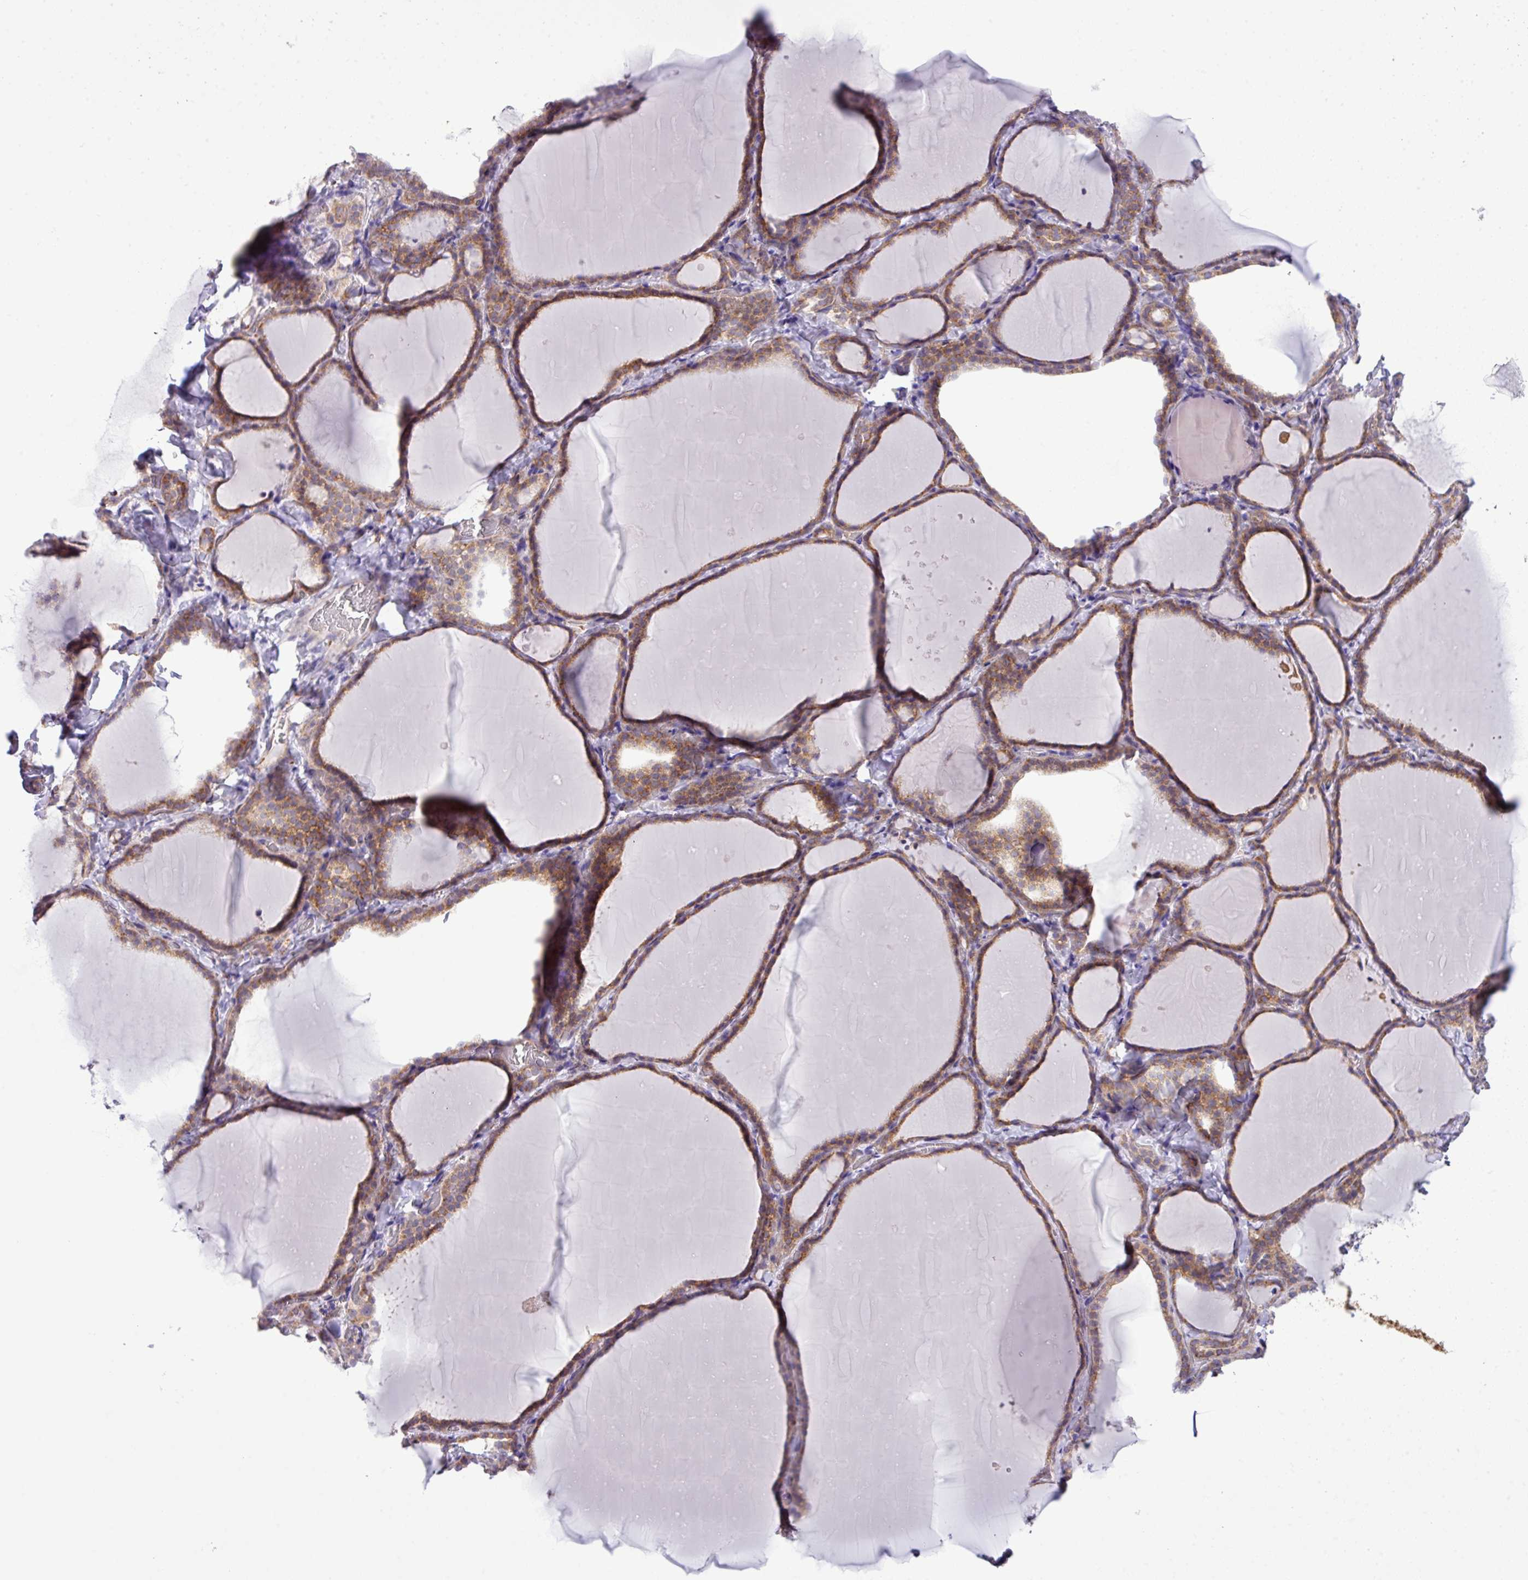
{"staining": {"intensity": "moderate", "quantity": ">75%", "location": "cytoplasmic/membranous"}, "tissue": "thyroid gland", "cell_type": "Glandular cells", "image_type": "normal", "snomed": [{"axis": "morphology", "description": "Normal tissue, NOS"}, {"axis": "topography", "description": "Thyroid gland"}], "caption": "High-power microscopy captured an immunohistochemistry (IHC) histopathology image of unremarkable thyroid gland, revealing moderate cytoplasmic/membranous expression in approximately >75% of glandular cells.", "gene": "CFAP97", "patient": {"sex": "female", "age": 22}}